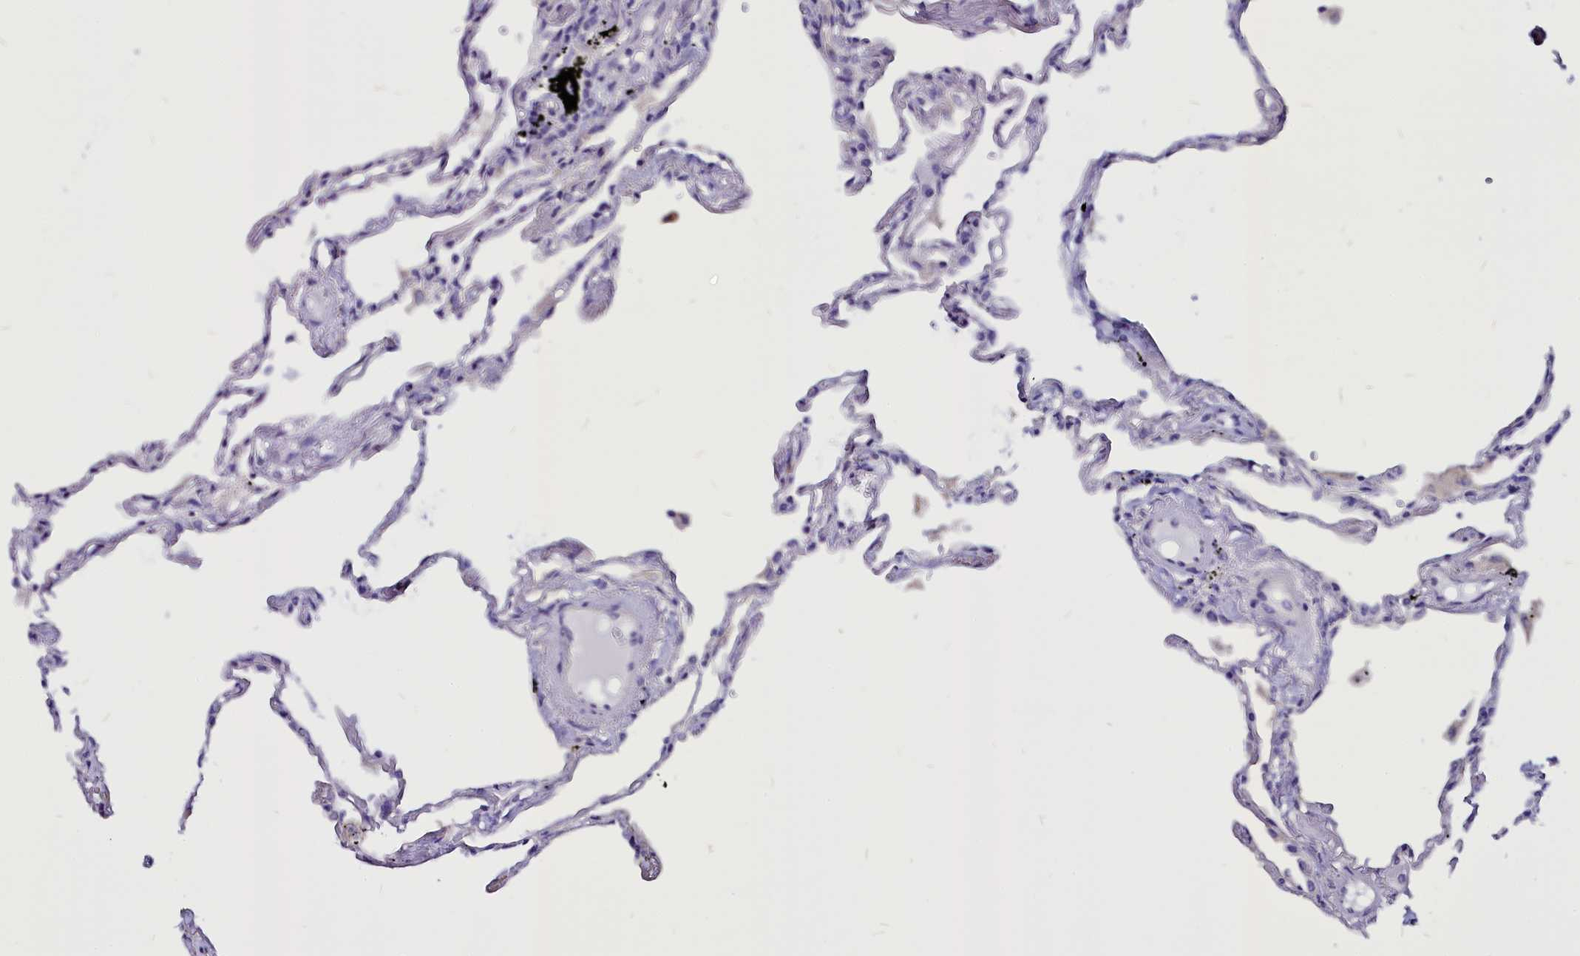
{"staining": {"intensity": "negative", "quantity": "none", "location": "none"}, "tissue": "lung", "cell_type": "Alveolar cells", "image_type": "normal", "snomed": [{"axis": "morphology", "description": "Normal tissue, NOS"}, {"axis": "topography", "description": "Lung"}], "caption": "DAB (3,3'-diaminobenzidine) immunohistochemical staining of normal human lung demonstrates no significant staining in alveolar cells.", "gene": "CEP170", "patient": {"sex": "female", "age": 67}}